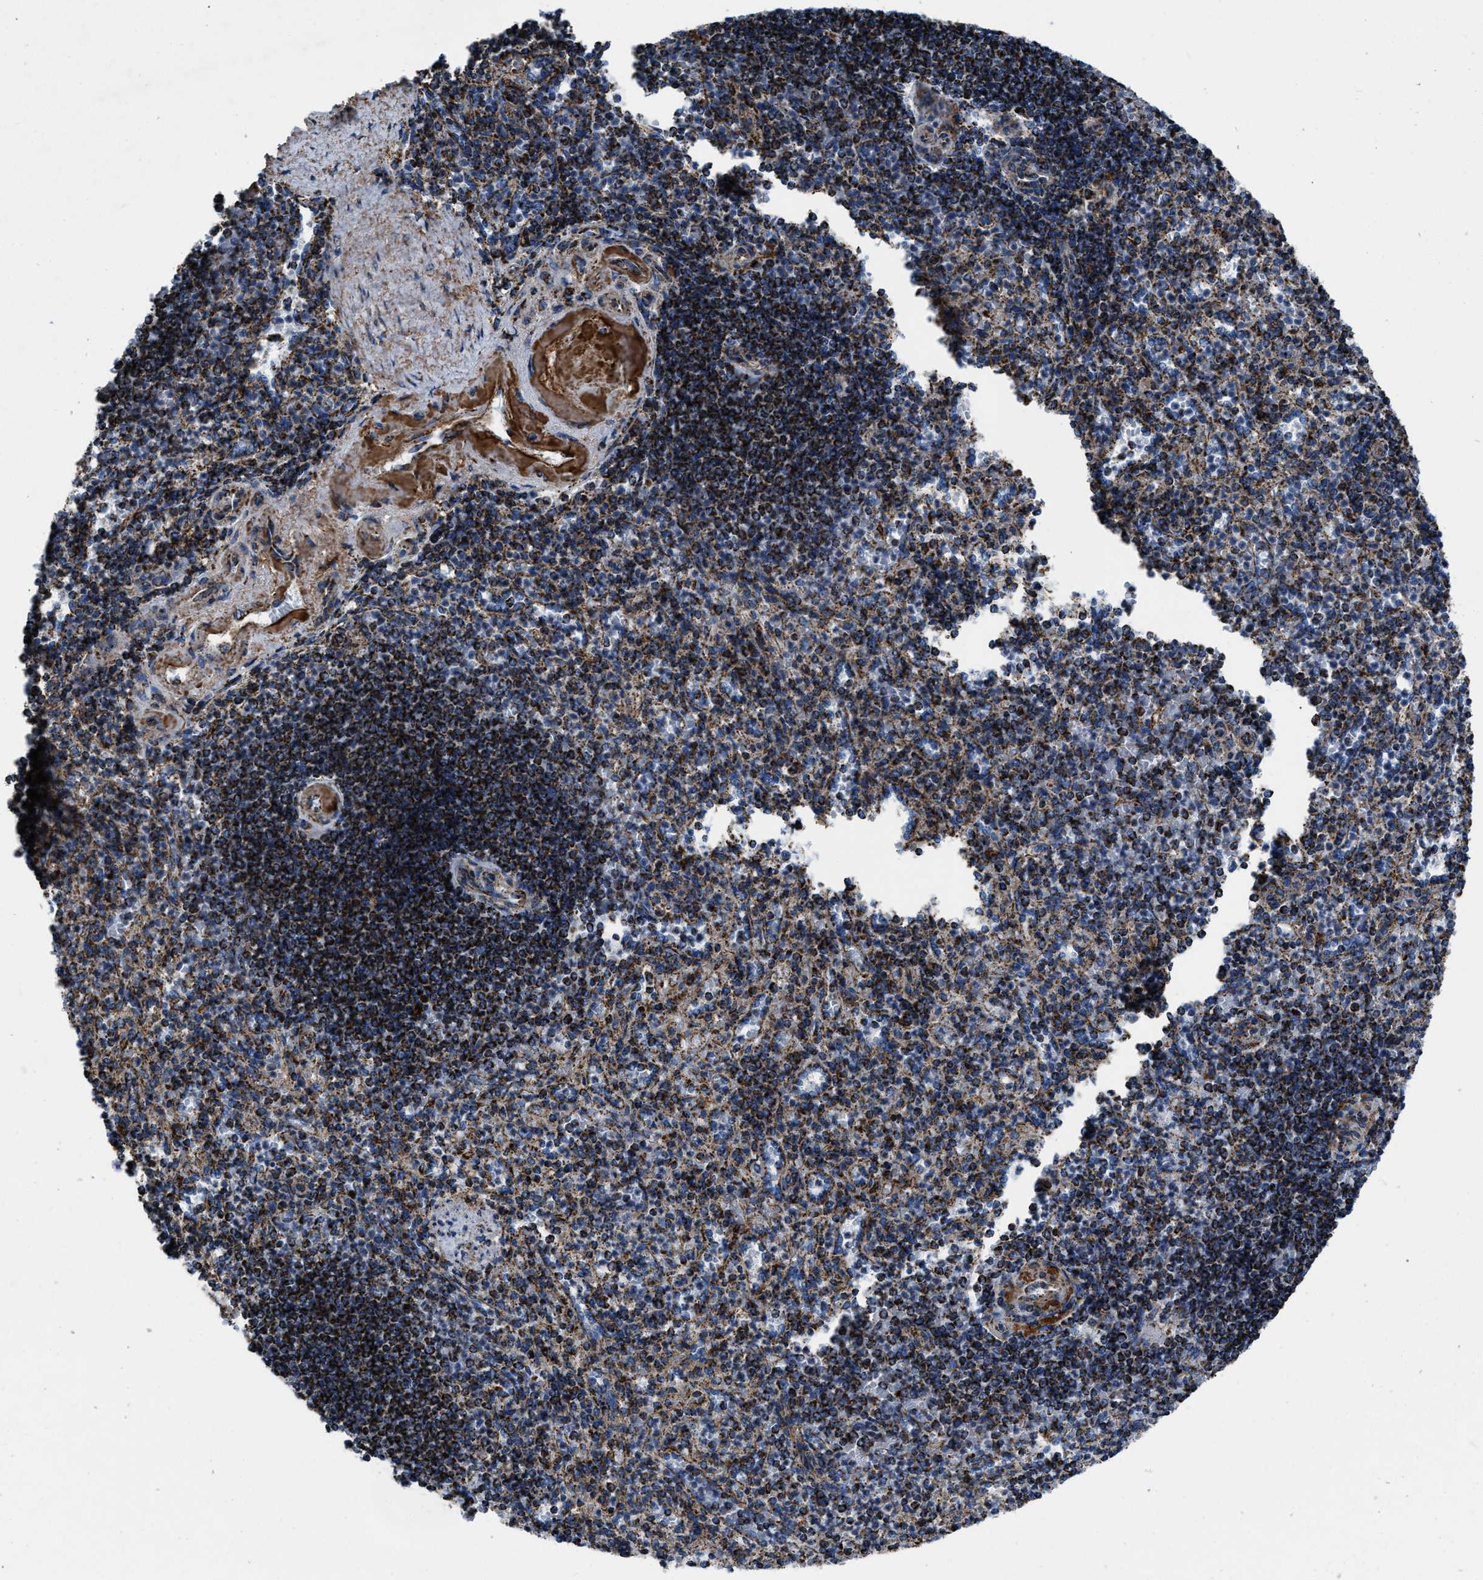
{"staining": {"intensity": "strong", "quantity": "25%-75%", "location": "cytoplasmic/membranous"}, "tissue": "spleen", "cell_type": "Cells in red pulp", "image_type": "normal", "snomed": [{"axis": "morphology", "description": "Normal tissue, NOS"}, {"axis": "topography", "description": "Spleen"}], "caption": "A brown stain labels strong cytoplasmic/membranous positivity of a protein in cells in red pulp of benign spleen.", "gene": "NSD3", "patient": {"sex": "female", "age": 74}}